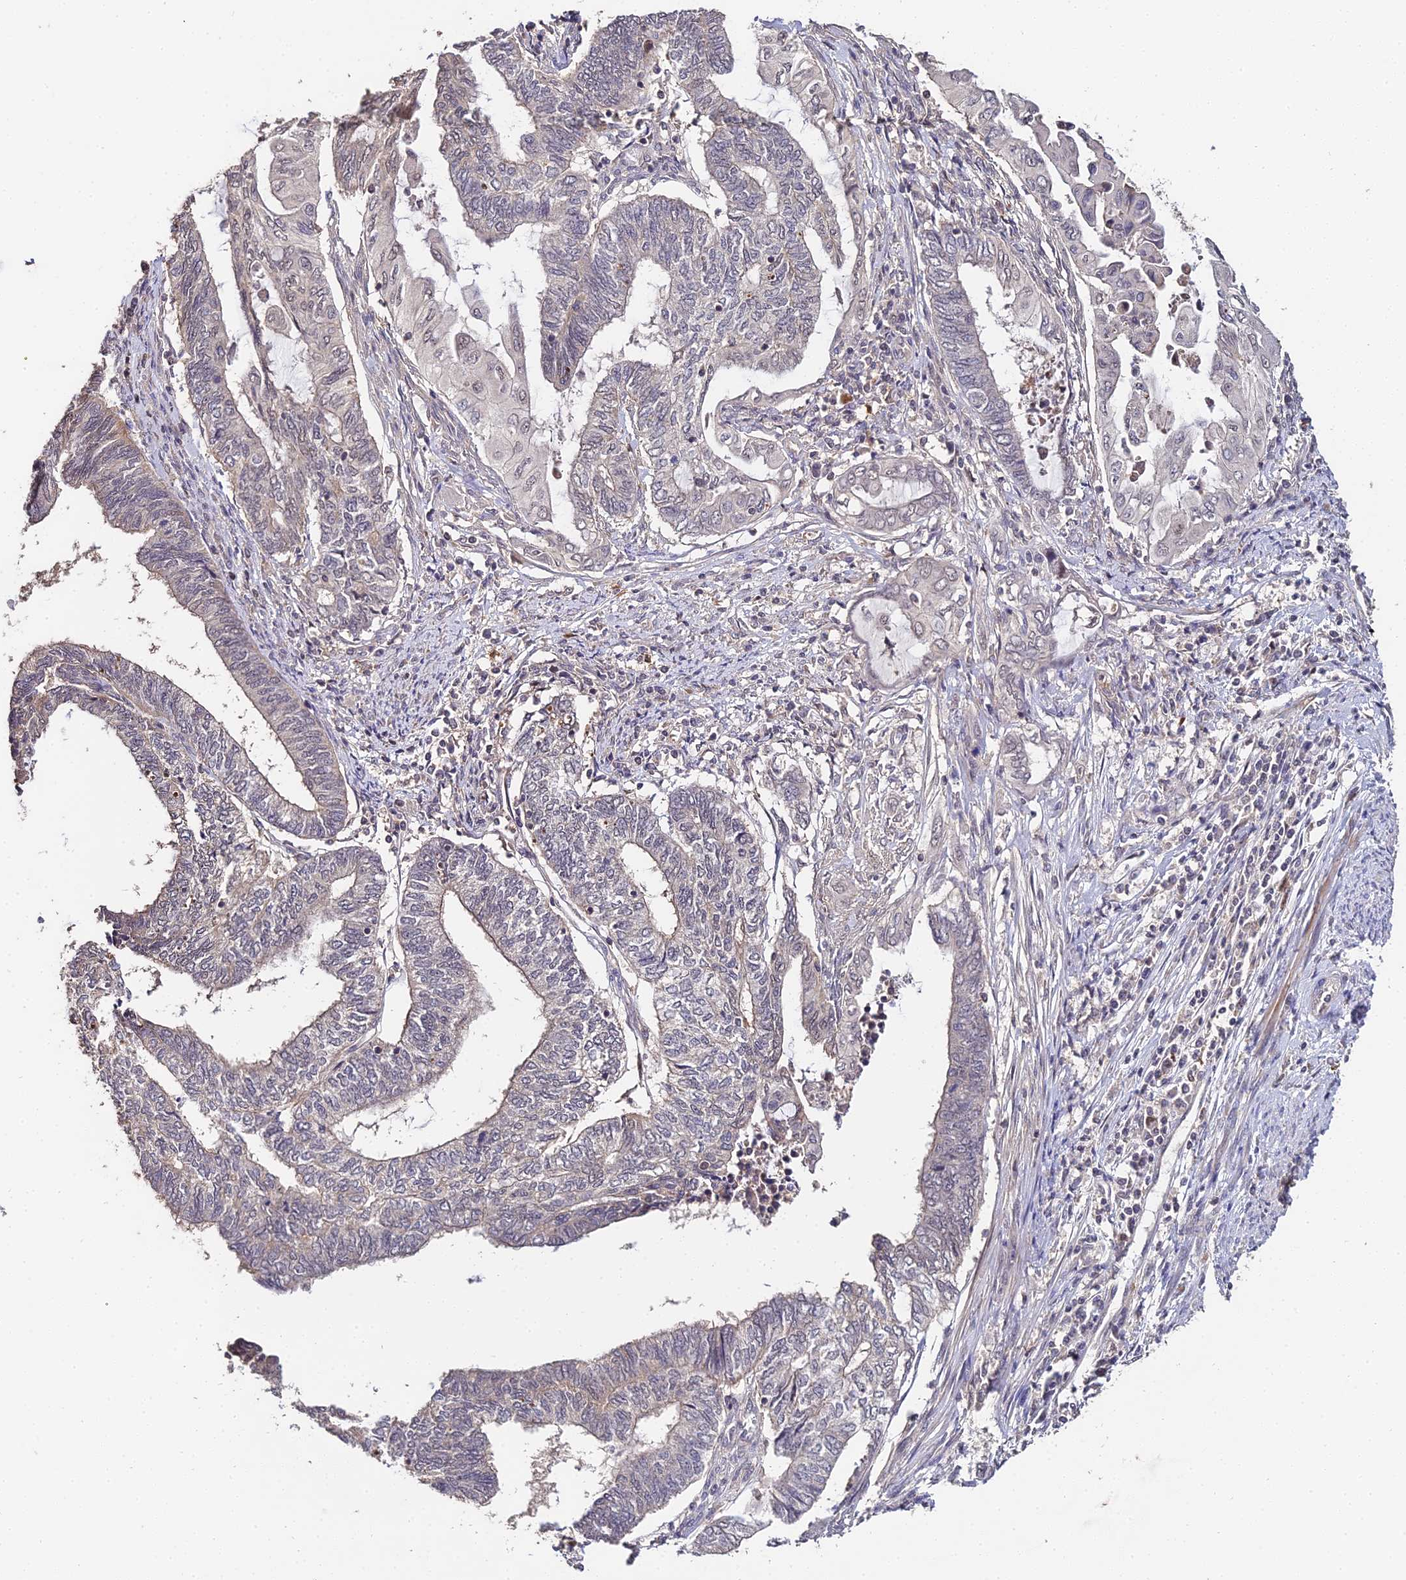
{"staining": {"intensity": "negative", "quantity": "none", "location": "none"}, "tissue": "endometrial cancer", "cell_type": "Tumor cells", "image_type": "cancer", "snomed": [{"axis": "morphology", "description": "Adenocarcinoma, NOS"}, {"axis": "topography", "description": "Uterus"}, {"axis": "topography", "description": "Endometrium"}], "caption": "Immunohistochemistry of endometrial adenocarcinoma displays no positivity in tumor cells.", "gene": "LSM5", "patient": {"sex": "female", "age": 70}}